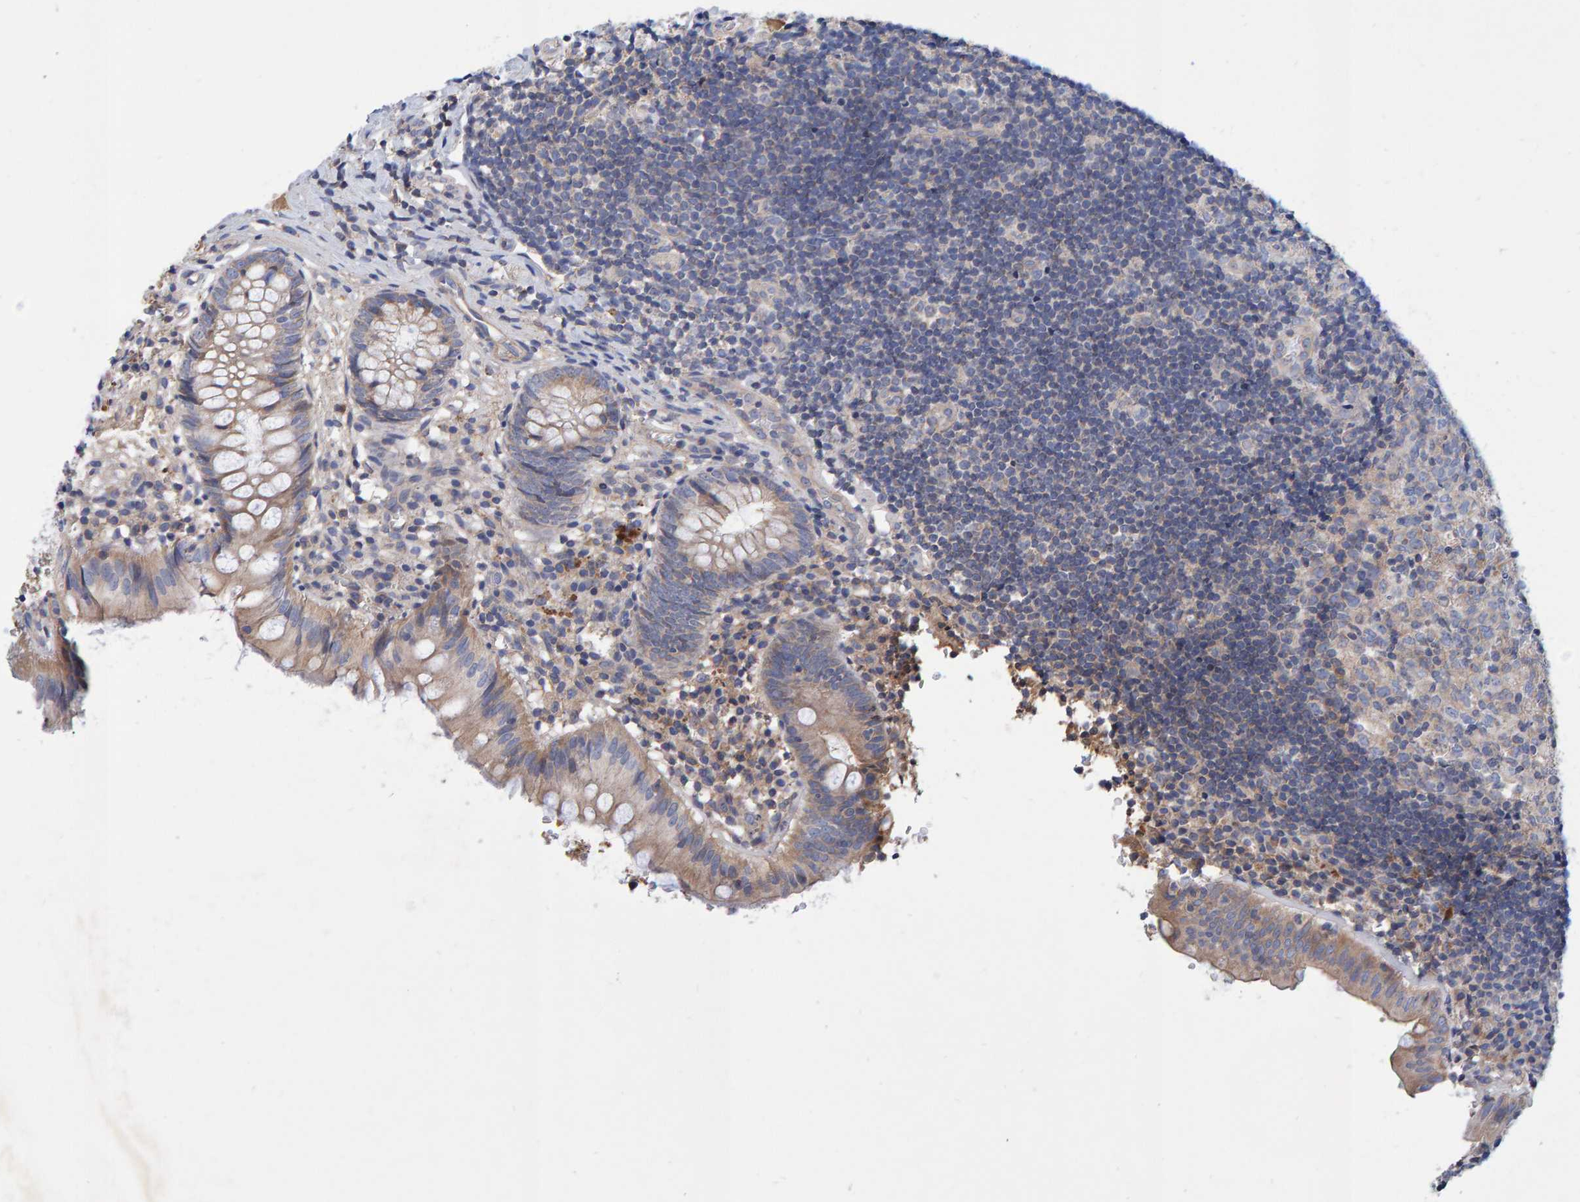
{"staining": {"intensity": "weak", "quantity": ">75%", "location": "cytoplasmic/membranous"}, "tissue": "appendix", "cell_type": "Glandular cells", "image_type": "normal", "snomed": [{"axis": "morphology", "description": "Normal tissue, NOS"}, {"axis": "topography", "description": "Appendix"}], "caption": "Approximately >75% of glandular cells in normal human appendix demonstrate weak cytoplasmic/membranous protein expression as visualized by brown immunohistochemical staining.", "gene": "EFR3A", "patient": {"sex": "male", "age": 8}}